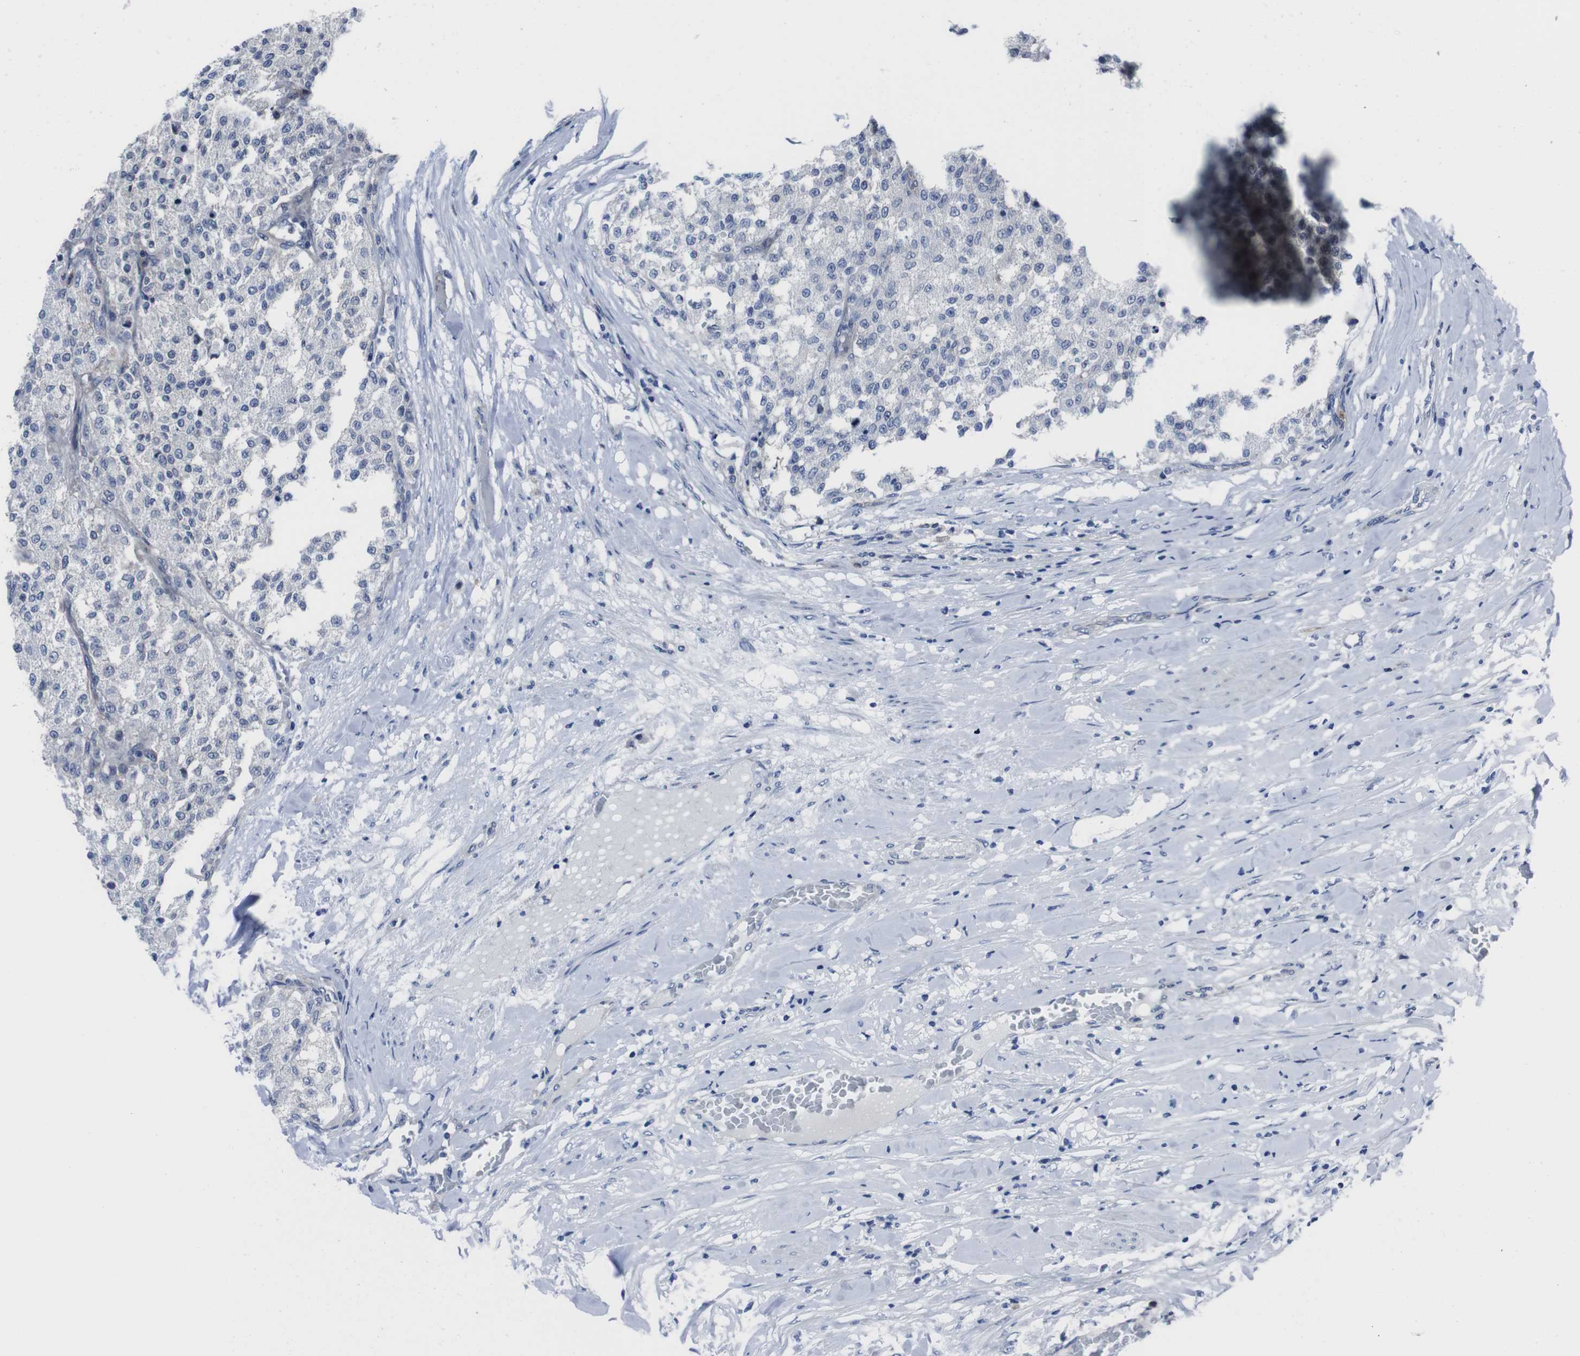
{"staining": {"intensity": "negative", "quantity": "none", "location": "none"}, "tissue": "testis cancer", "cell_type": "Tumor cells", "image_type": "cancer", "snomed": [{"axis": "morphology", "description": "Seminoma, NOS"}, {"axis": "topography", "description": "Testis"}], "caption": "Tumor cells show no significant positivity in testis cancer (seminoma).", "gene": "EIF4A1", "patient": {"sex": "male", "age": 59}}